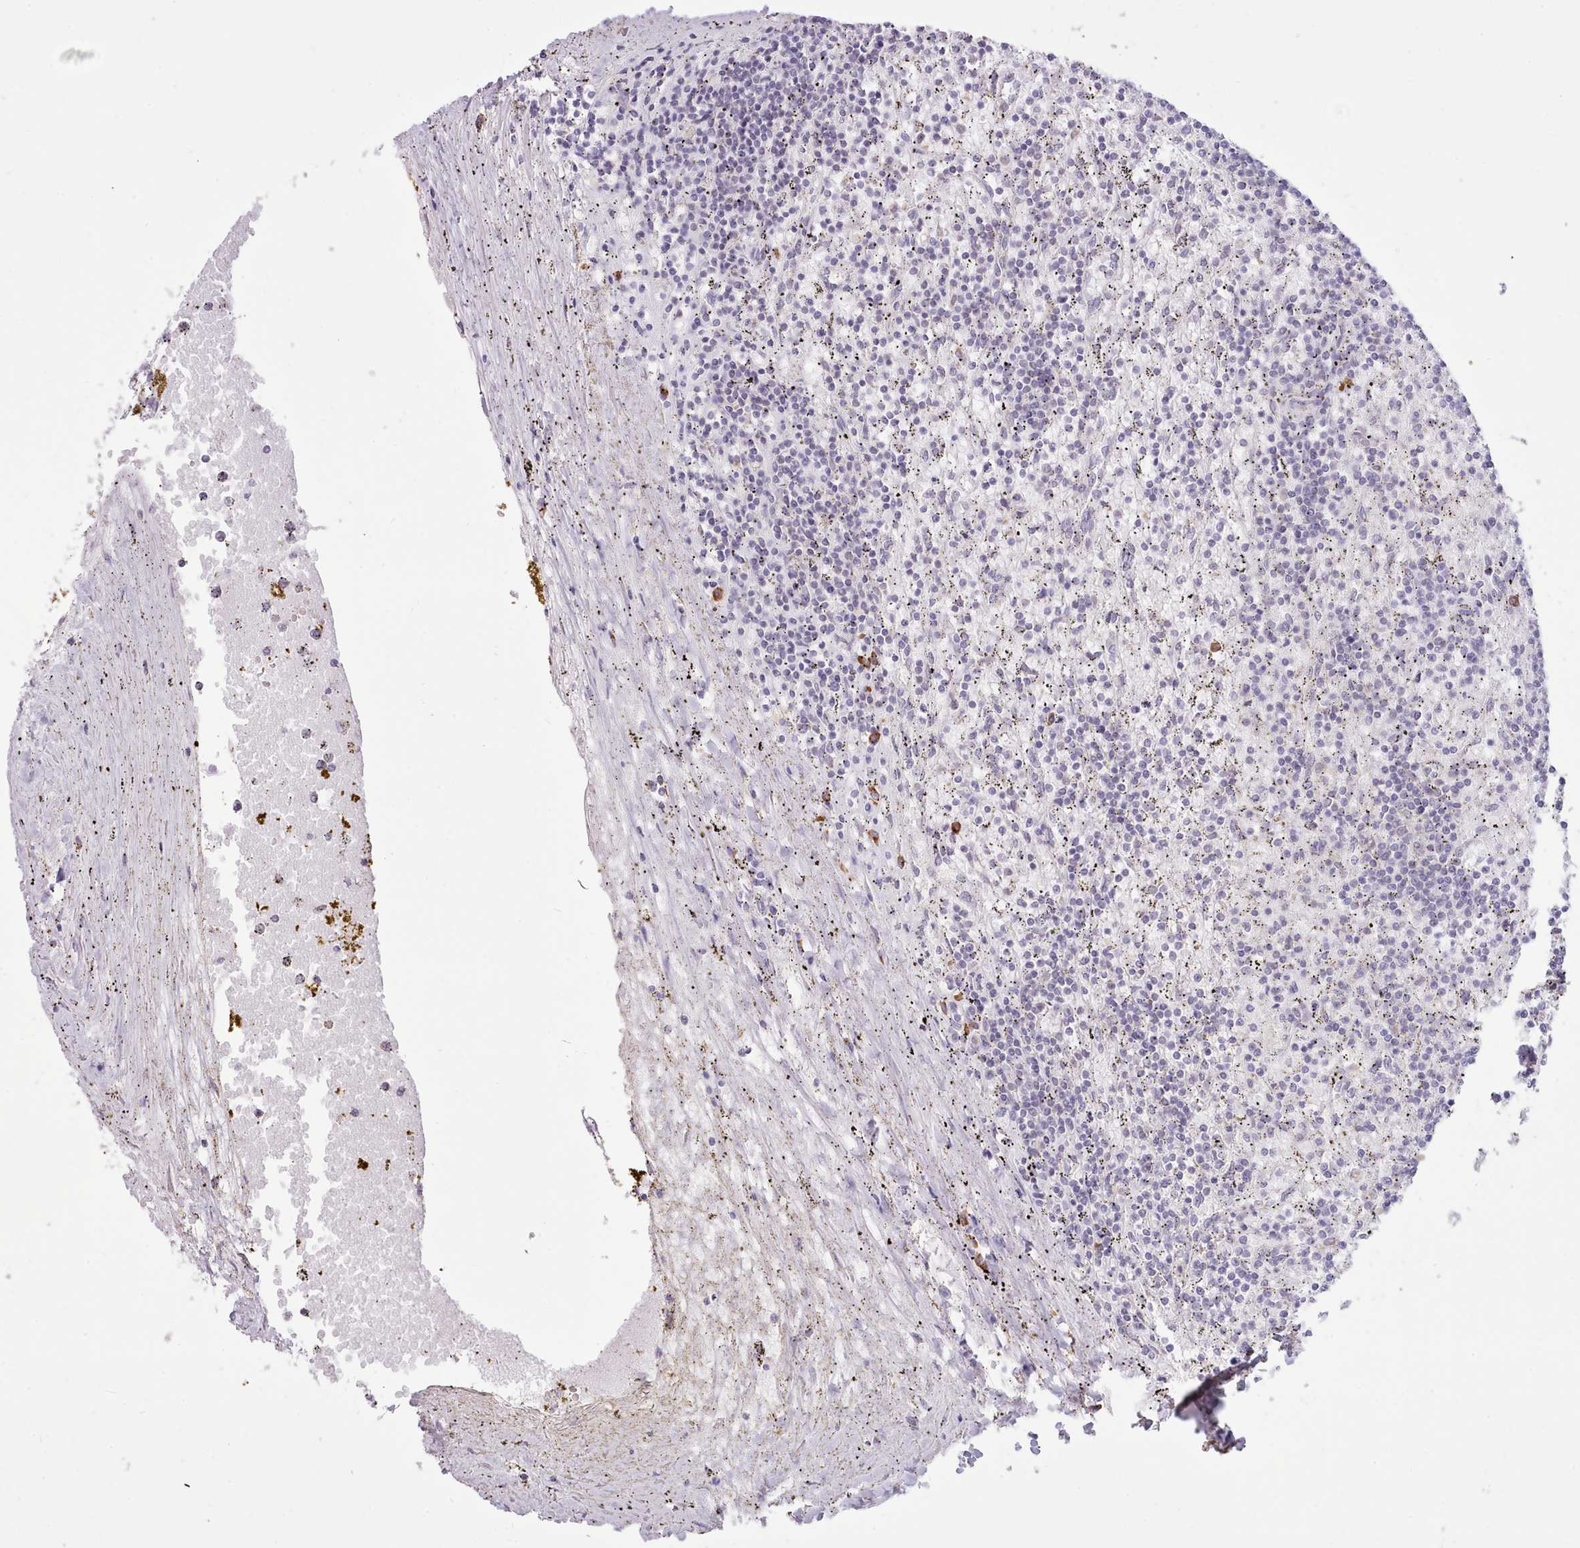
{"staining": {"intensity": "negative", "quantity": "none", "location": "none"}, "tissue": "lymphoma", "cell_type": "Tumor cells", "image_type": "cancer", "snomed": [{"axis": "morphology", "description": "Malignant lymphoma, non-Hodgkin's type, Low grade"}, {"axis": "topography", "description": "Spleen"}], "caption": "Immunohistochemistry (IHC) histopathology image of human malignant lymphoma, non-Hodgkin's type (low-grade) stained for a protein (brown), which exhibits no expression in tumor cells. (DAB (3,3'-diaminobenzidine) immunohistochemistry, high magnification).", "gene": "SEC61B", "patient": {"sex": "male", "age": 76}}